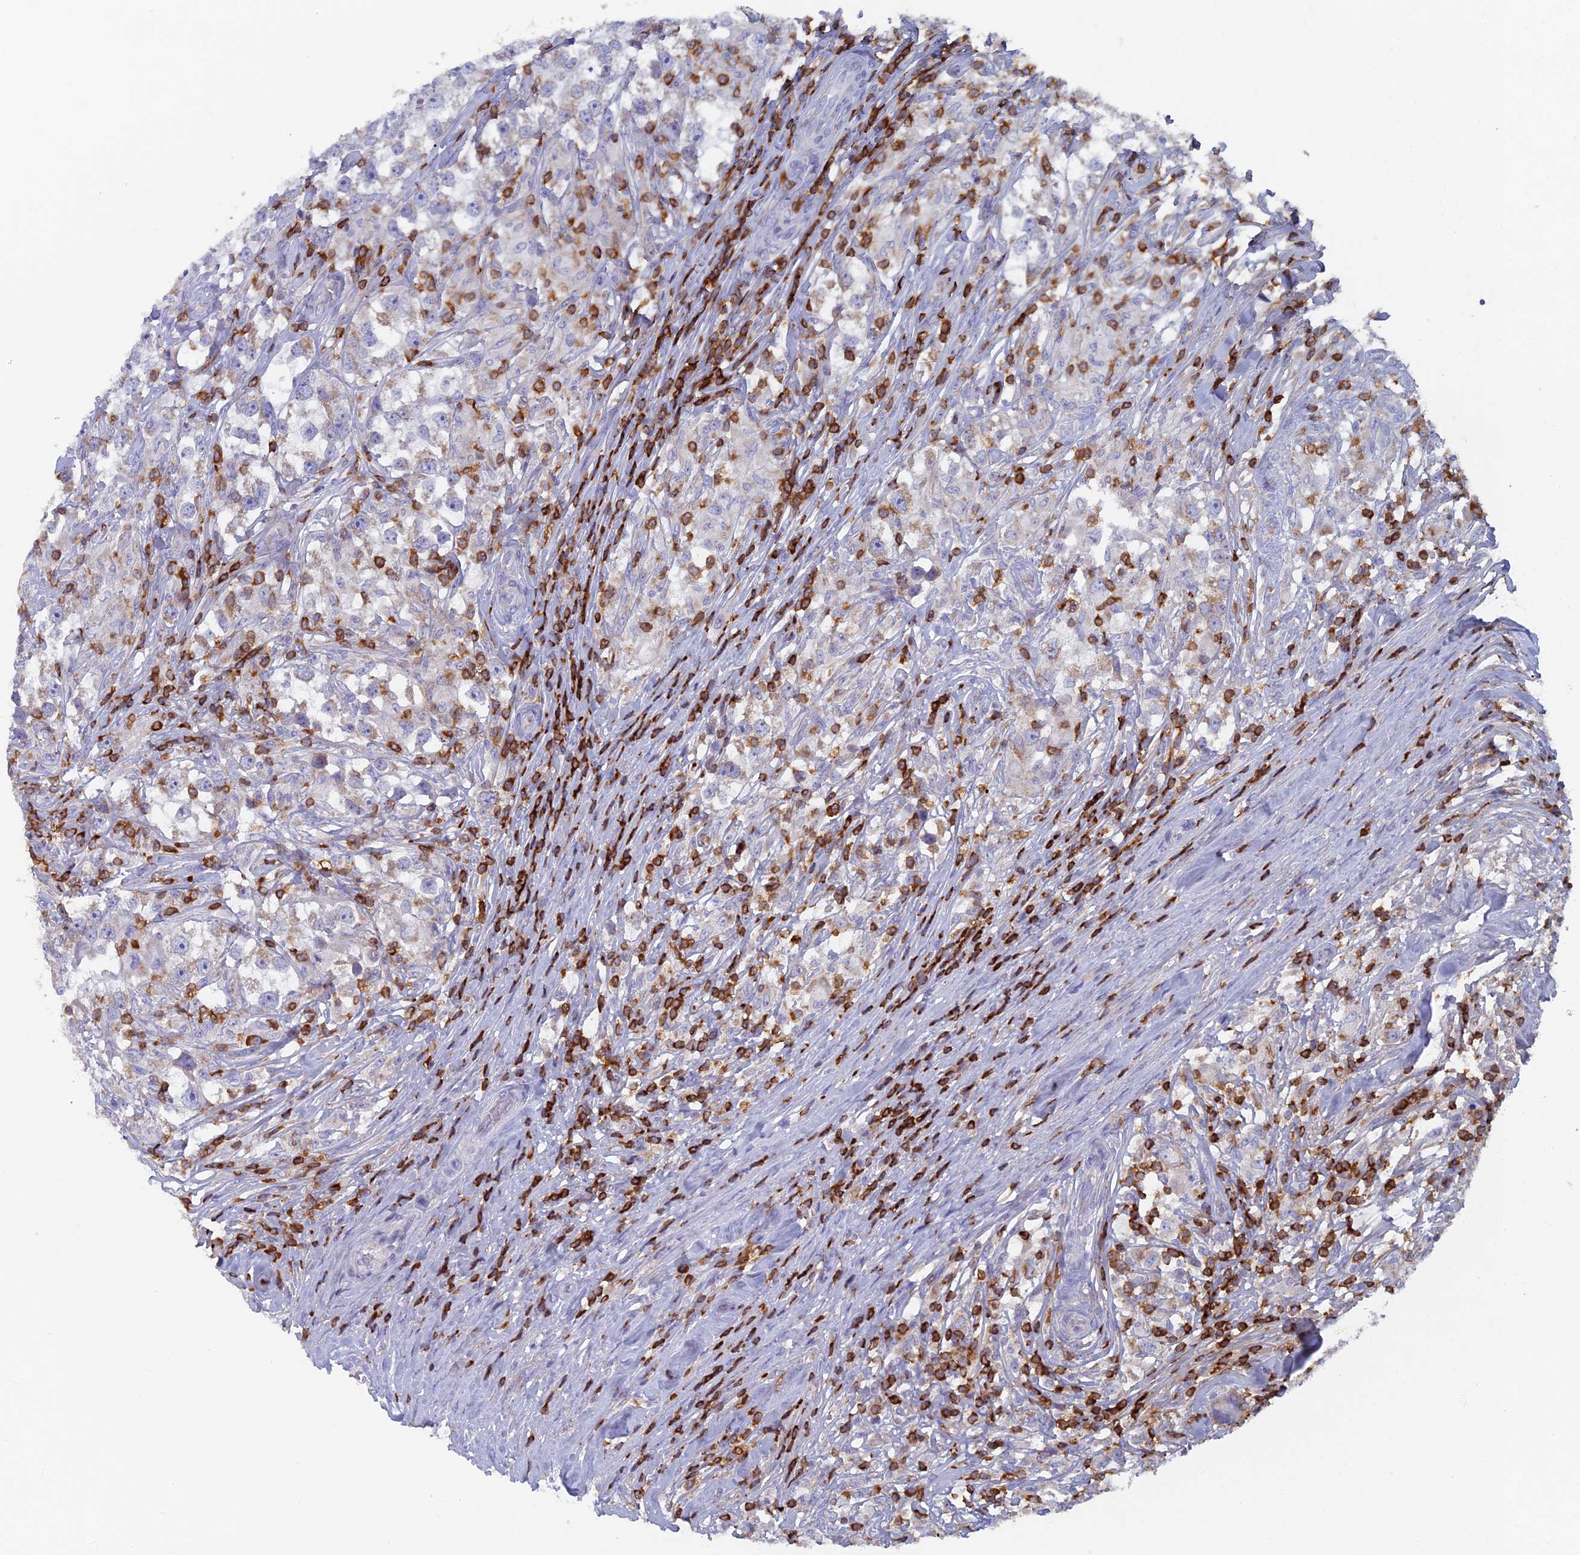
{"staining": {"intensity": "negative", "quantity": "none", "location": "none"}, "tissue": "testis cancer", "cell_type": "Tumor cells", "image_type": "cancer", "snomed": [{"axis": "morphology", "description": "Seminoma, NOS"}, {"axis": "topography", "description": "Testis"}], "caption": "Human testis seminoma stained for a protein using immunohistochemistry (IHC) displays no staining in tumor cells.", "gene": "ABI3BP", "patient": {"sex": "male", "age": 46}}